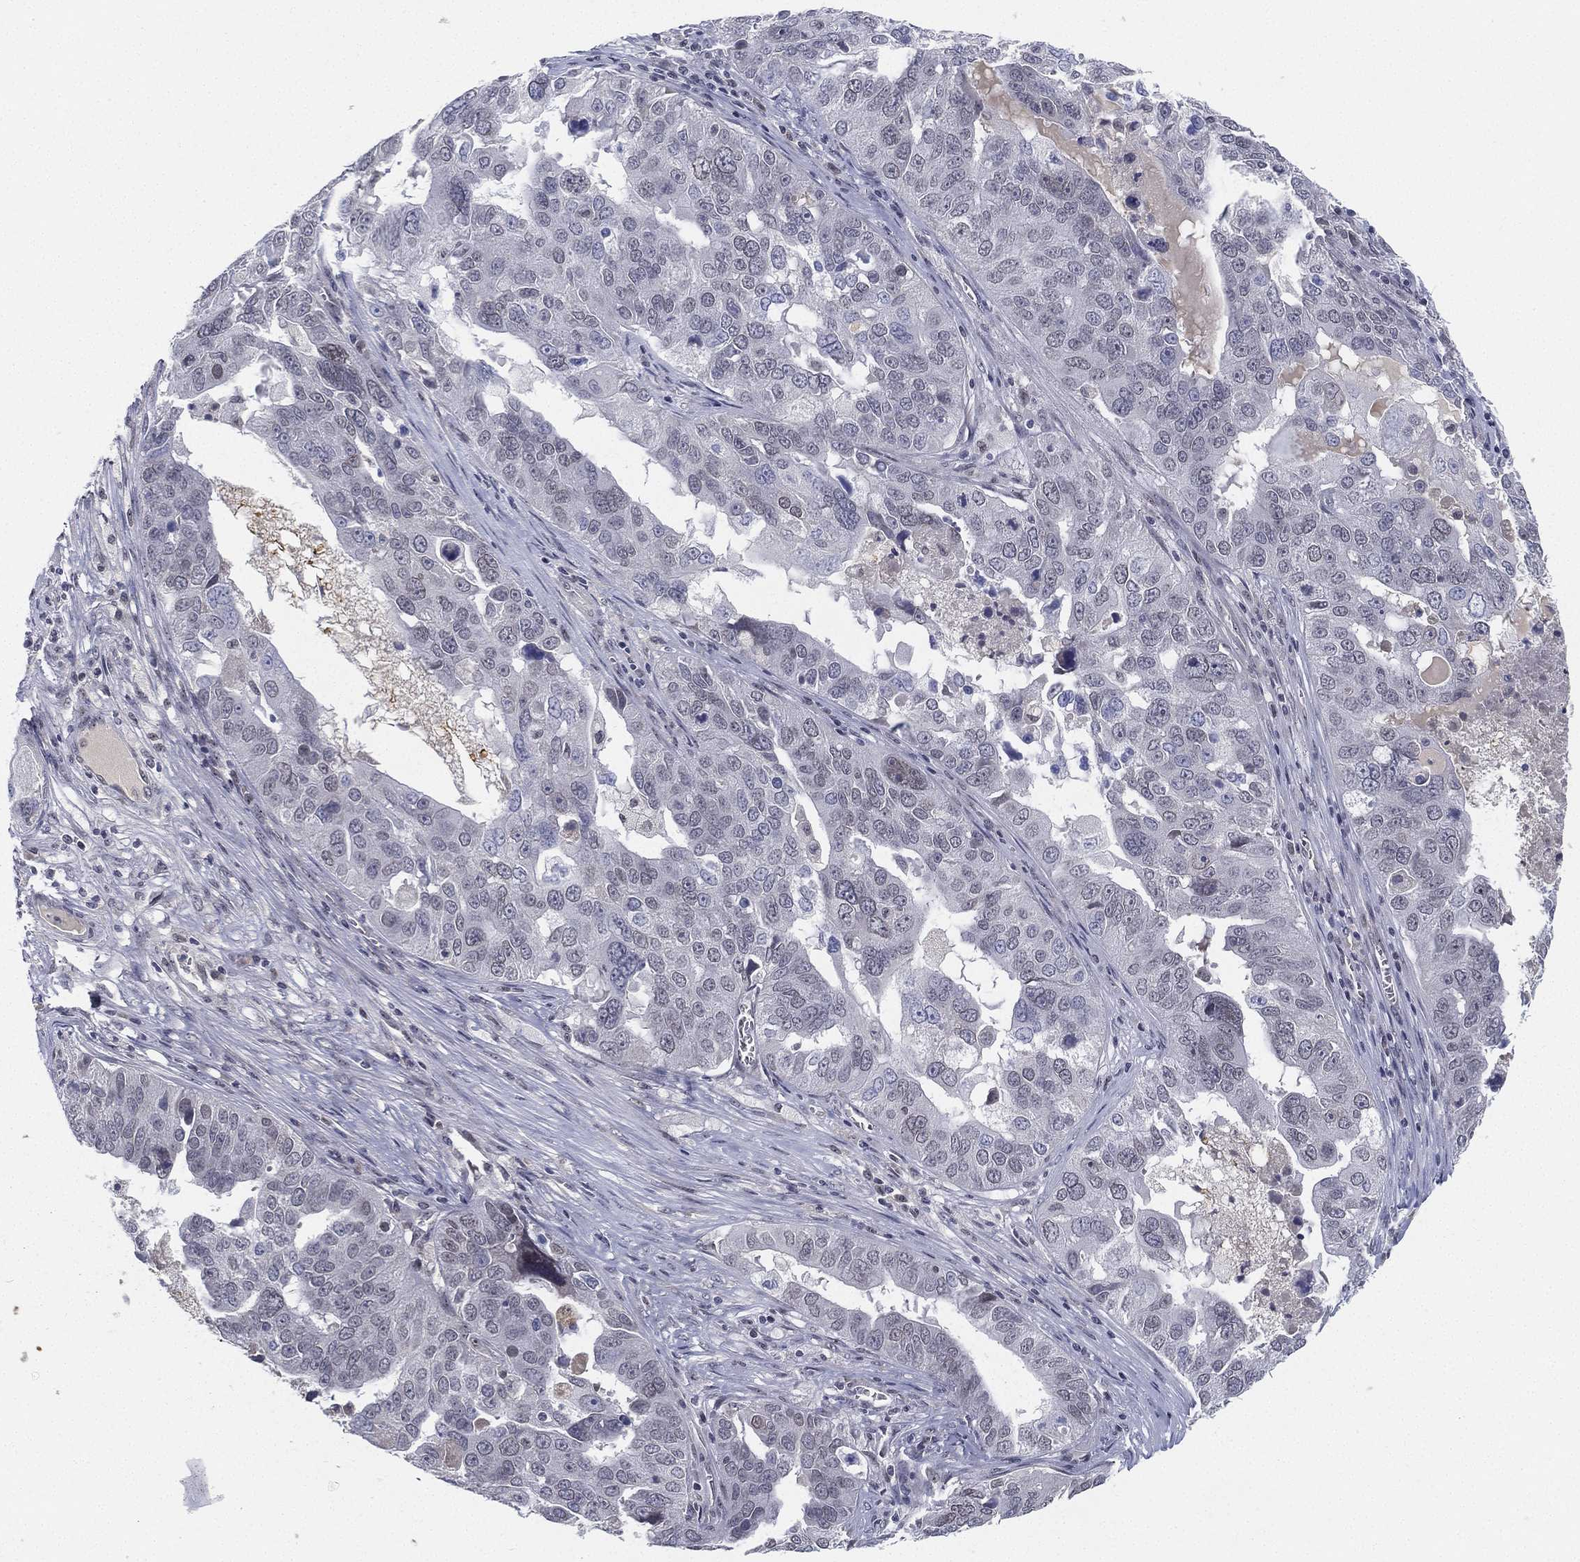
{"staining": {"intensity": "negative", "quantity": "none", "location": "none"}, "tissue": "ovarian cancer", "cell_type": "Tumor cells", "image_type": "cancer", "snomed": [{"axis": "morphology", "description": "Carcinoma, endometroid"}, {"axis": "topography", "description": "Soft tissue"}, {"axis": "topography", "description": "Ovary"}], "caption": "High magnification brightfield microscopy of ovarian endometroid carcinoma stained with DAB (brown) and counterstained with hematoxylin (blue): tumor cells show no significant expression.", "gene": "MS4A8", "patient": {"sex": "female", "age": 52}}